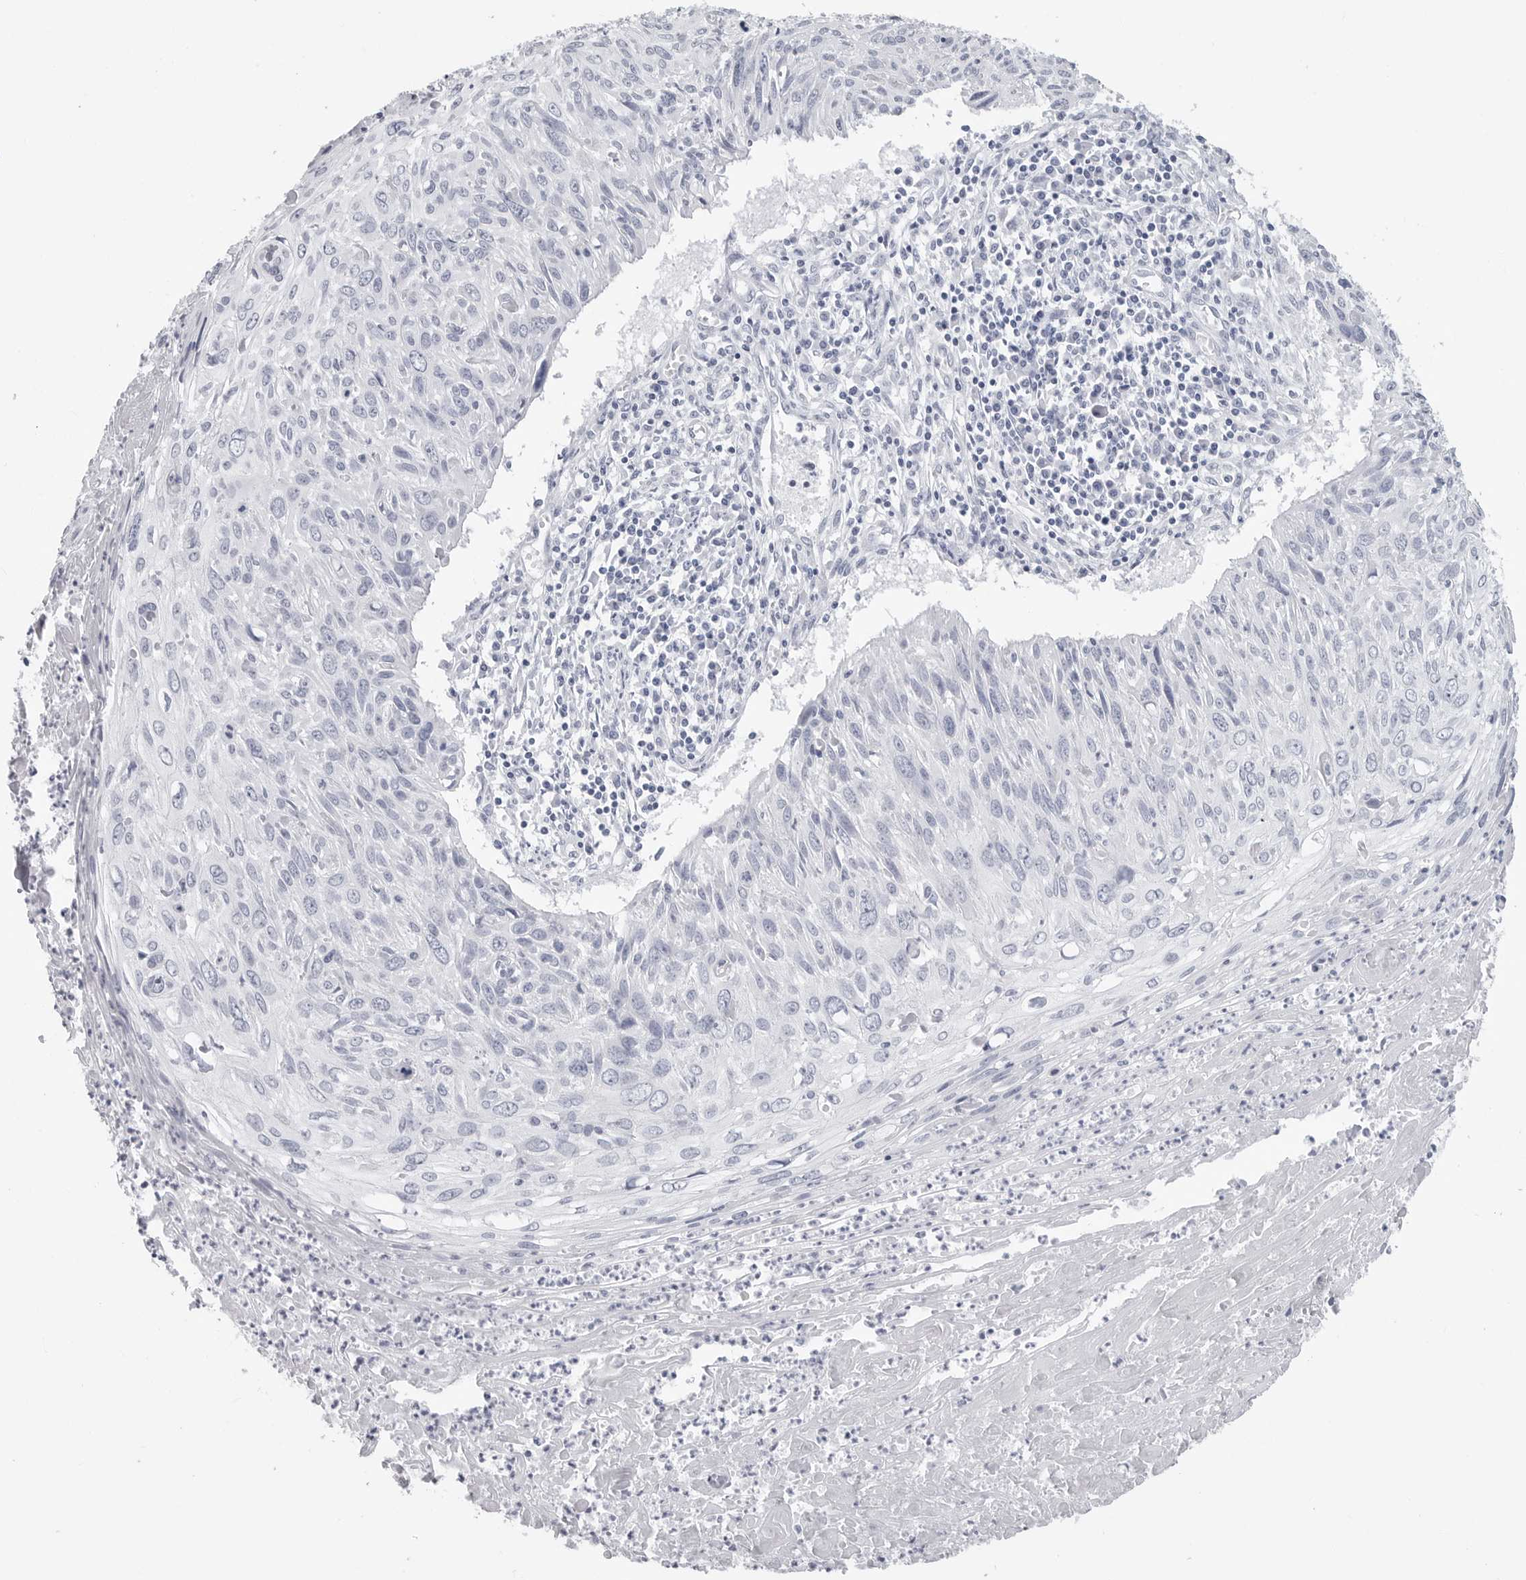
{"staining": {"intensity": "negative", "quantity": "none", "location": "none"}, "tissue": "cervical cancer", "cell_type": "Tumor cells", "image_type": "cancer", "snomed": [{"axis": "morphology", "description": "Squamous cell carcinoma, NOS"}, {"axis": "topography", "description": "Cervix"}], "caption": "High magnification brightfield microscopy of cervical cancer stained with DAB (3,3'-diaminobenzidine) (brown) and counterstained with hematoxylin (blue): tumor cells show no significant expression.", "gene": "CSH1", "patient": {"sex": "female", "age": 51}}